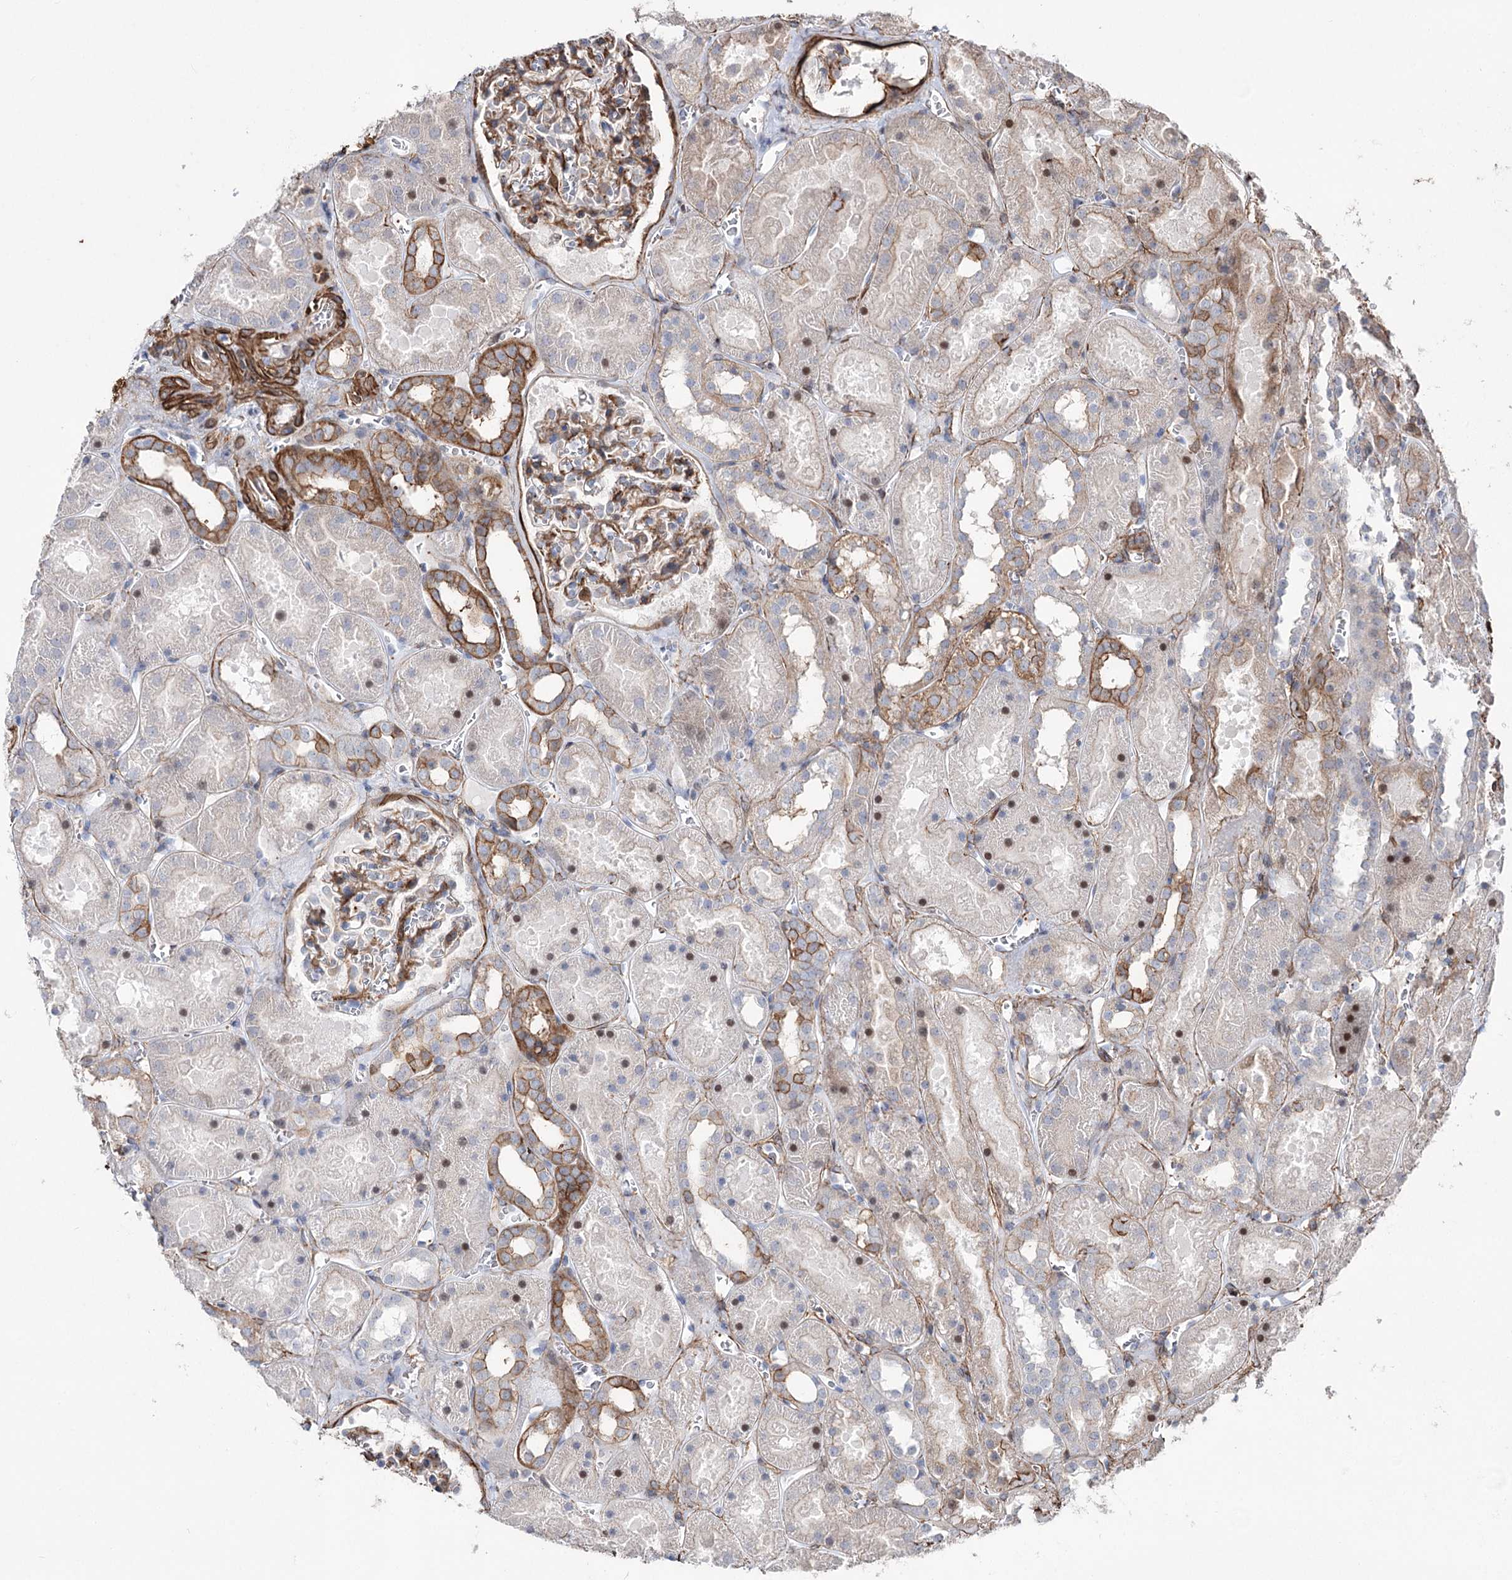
{"staining": {"intensity": "moderate", "quantity": "25%-75%", "location": "cytoplasmic/membranous"}, "tissue": "kidney", "cell_type": "Cells in glomeruli", "image_type": "normal", "snomed": [{"axis": "morphology", "description": "Normal tissue, NOS"}, {"axis": "topography", "description": "Kidney"}], "caption": "Kidney stained with DAB immunohistochemistry (IHC) demonstrates medium levels of moderate cytoplasmic/membranous positivity in approximately 25%-75% of cells in glomeruli. Immunohistochemistry (ihc) stains the protein in brown and the nuclei are stained blue.", "gene": "ARHGAP20", "patient": {"sex": "female", "age": 41}}